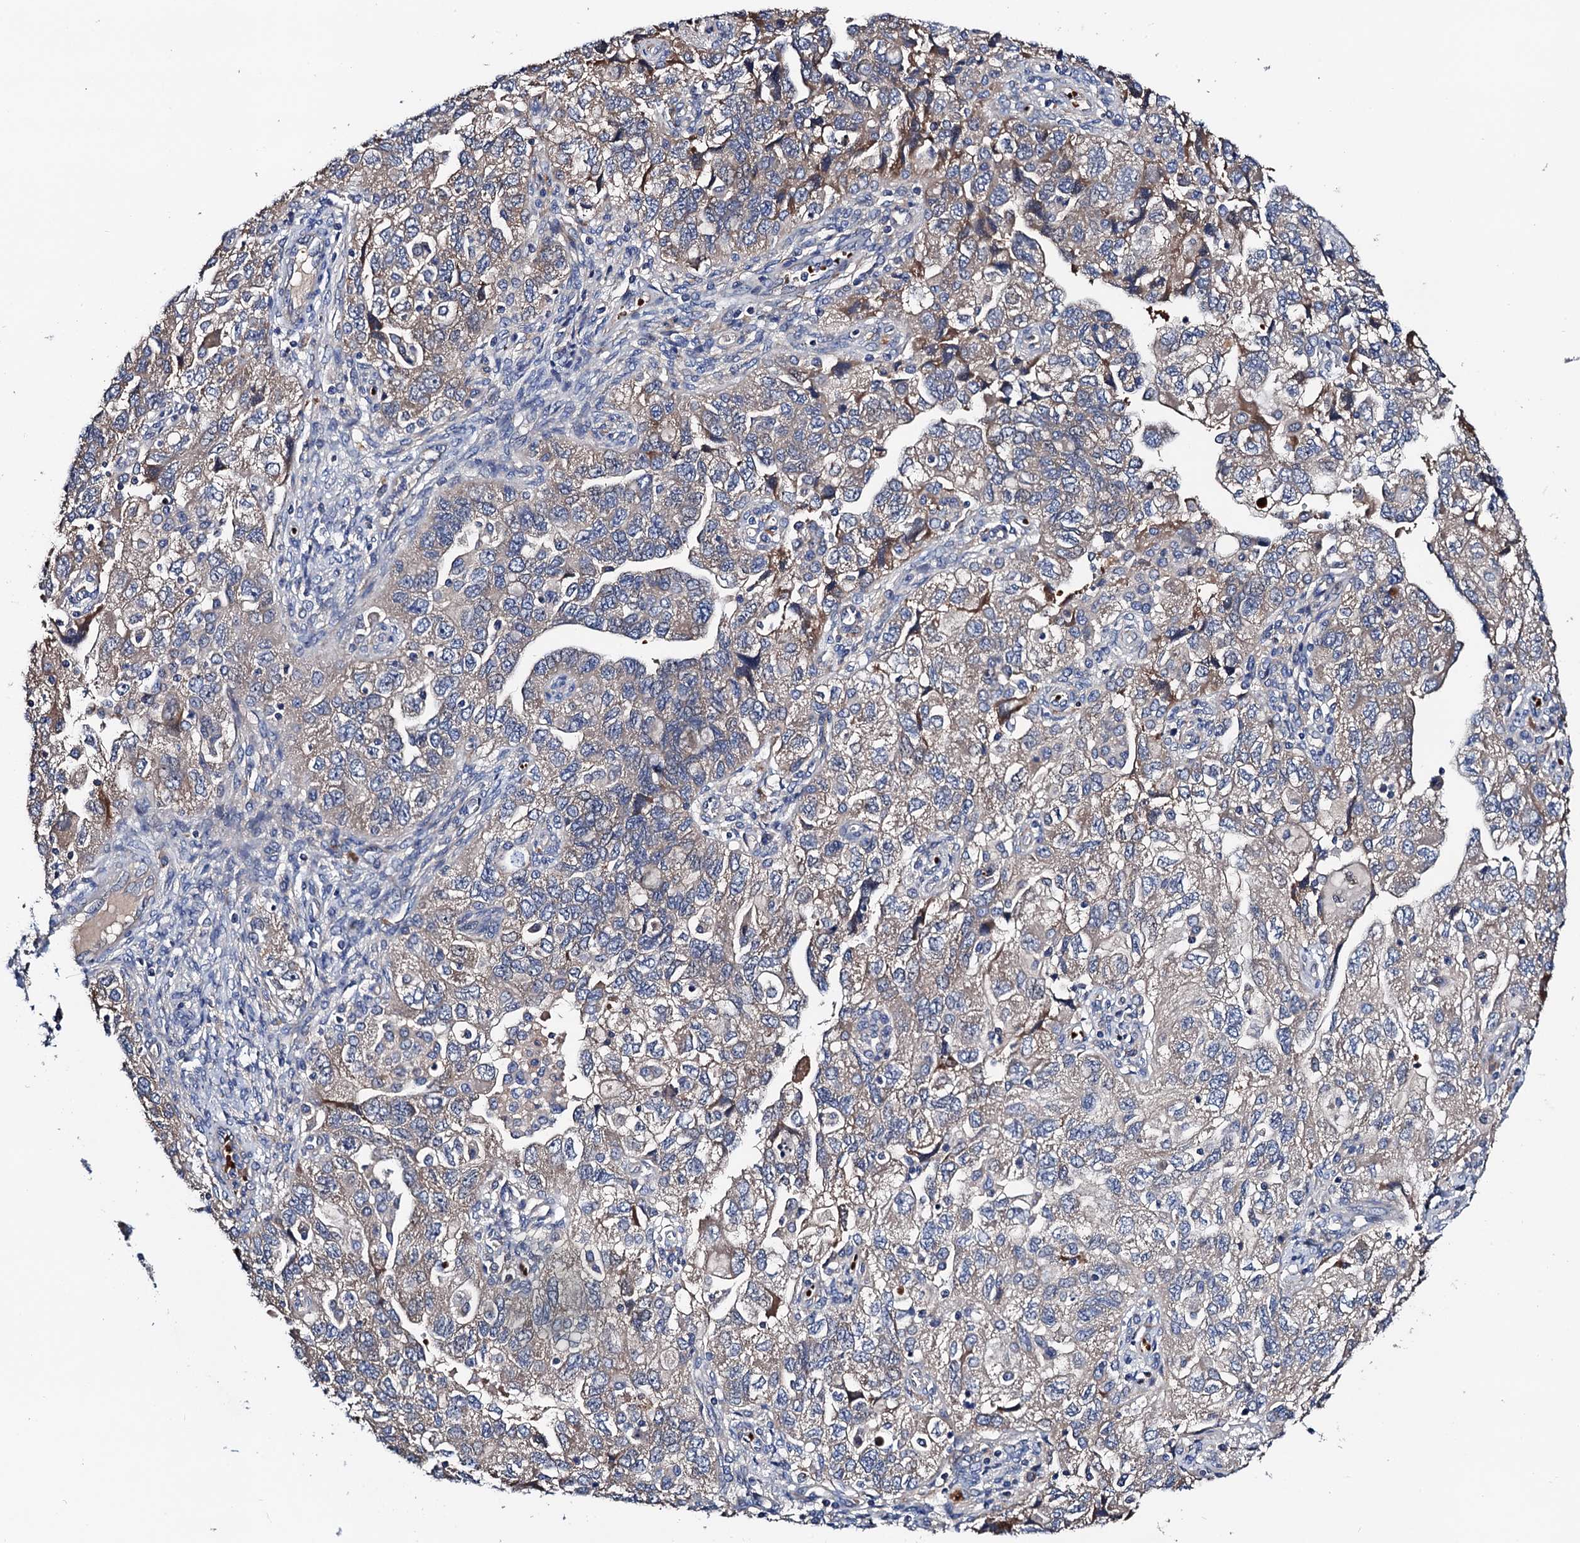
{"staining": {"intensity": "weak", "quantity": "25%-75%", "location": "cytoplasmic/membranous"}, "tissue": "ovarian cancer", "cell_type": "Tumor cells", "image_type": "cancer", "snomed": [{"axis": "morphology", "description": "Carcinoma, NOS"}, {"axis": "morphology", "description": "Cystadenocarcinoma, serous, NOS"}, {"axis": "topography", "description": "Ovary"}], "caption": "Ovarian serous cystadenocarcinoma stained for a protein (brown) displays weak cytoplasmic/membranous positive positivity in about 25%-75% of tumor cells.", "gene": "TRMT112", "patient": {"sex": "female", "age": 69}}